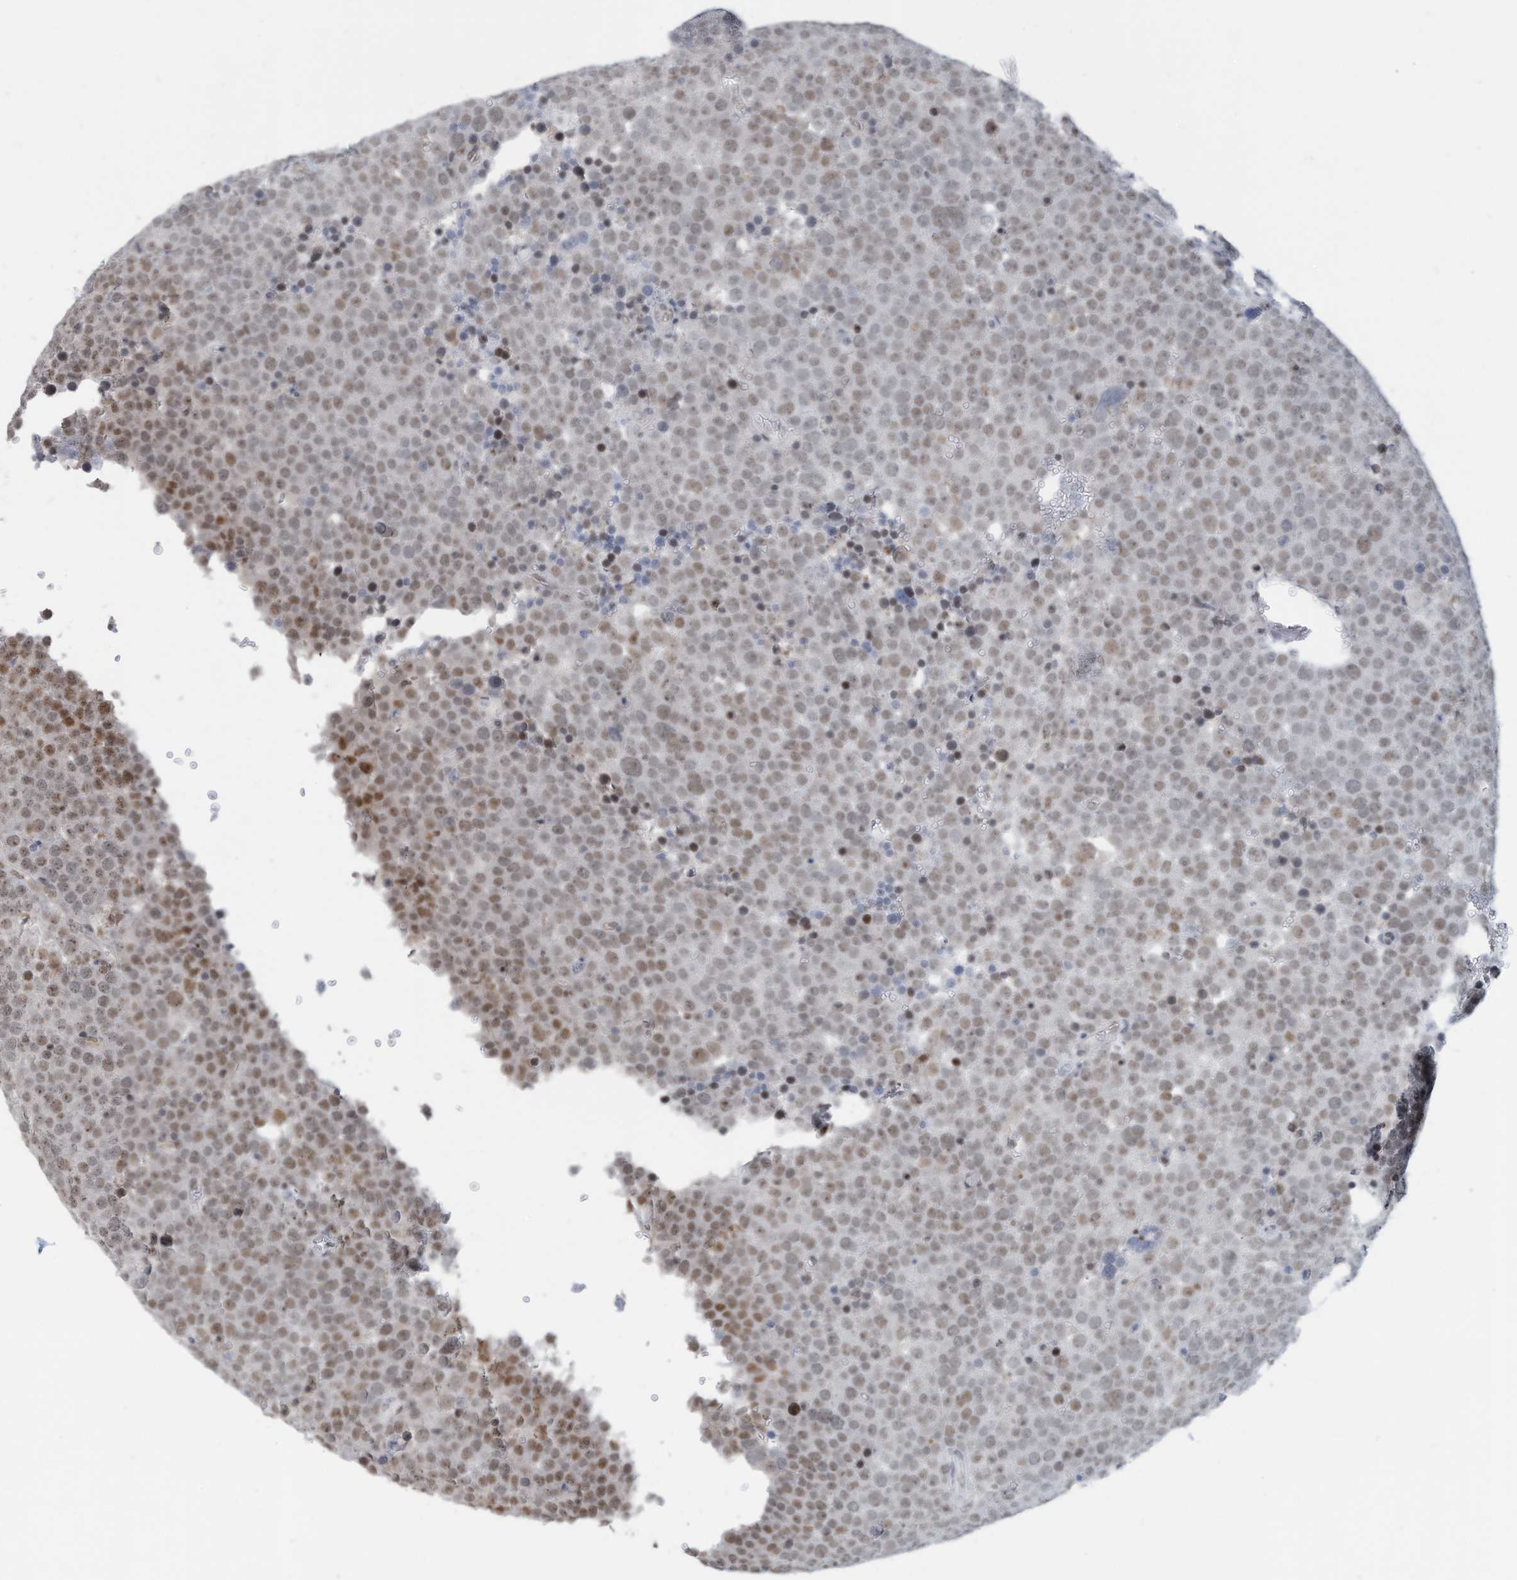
{"staining": {"intensity": "moderate", "quantity": "25%-75%", "location": "nuclear"}, "tissue": "testis cancer", "cell_type": "Tumor cells", "image_type": "cancer", "snomed": [{"axis": "morphology", "description": "Seminoma, NOS"}, {"axis": "topography", "description": "Testis"}], "caption": "The image reveals staining of testis cancer (seminoma), revealing moderate nuclear protein staining (brown color) within tumor cells.", "gene": "SARNP", "patient": {"sex": "male", "age": 71}}